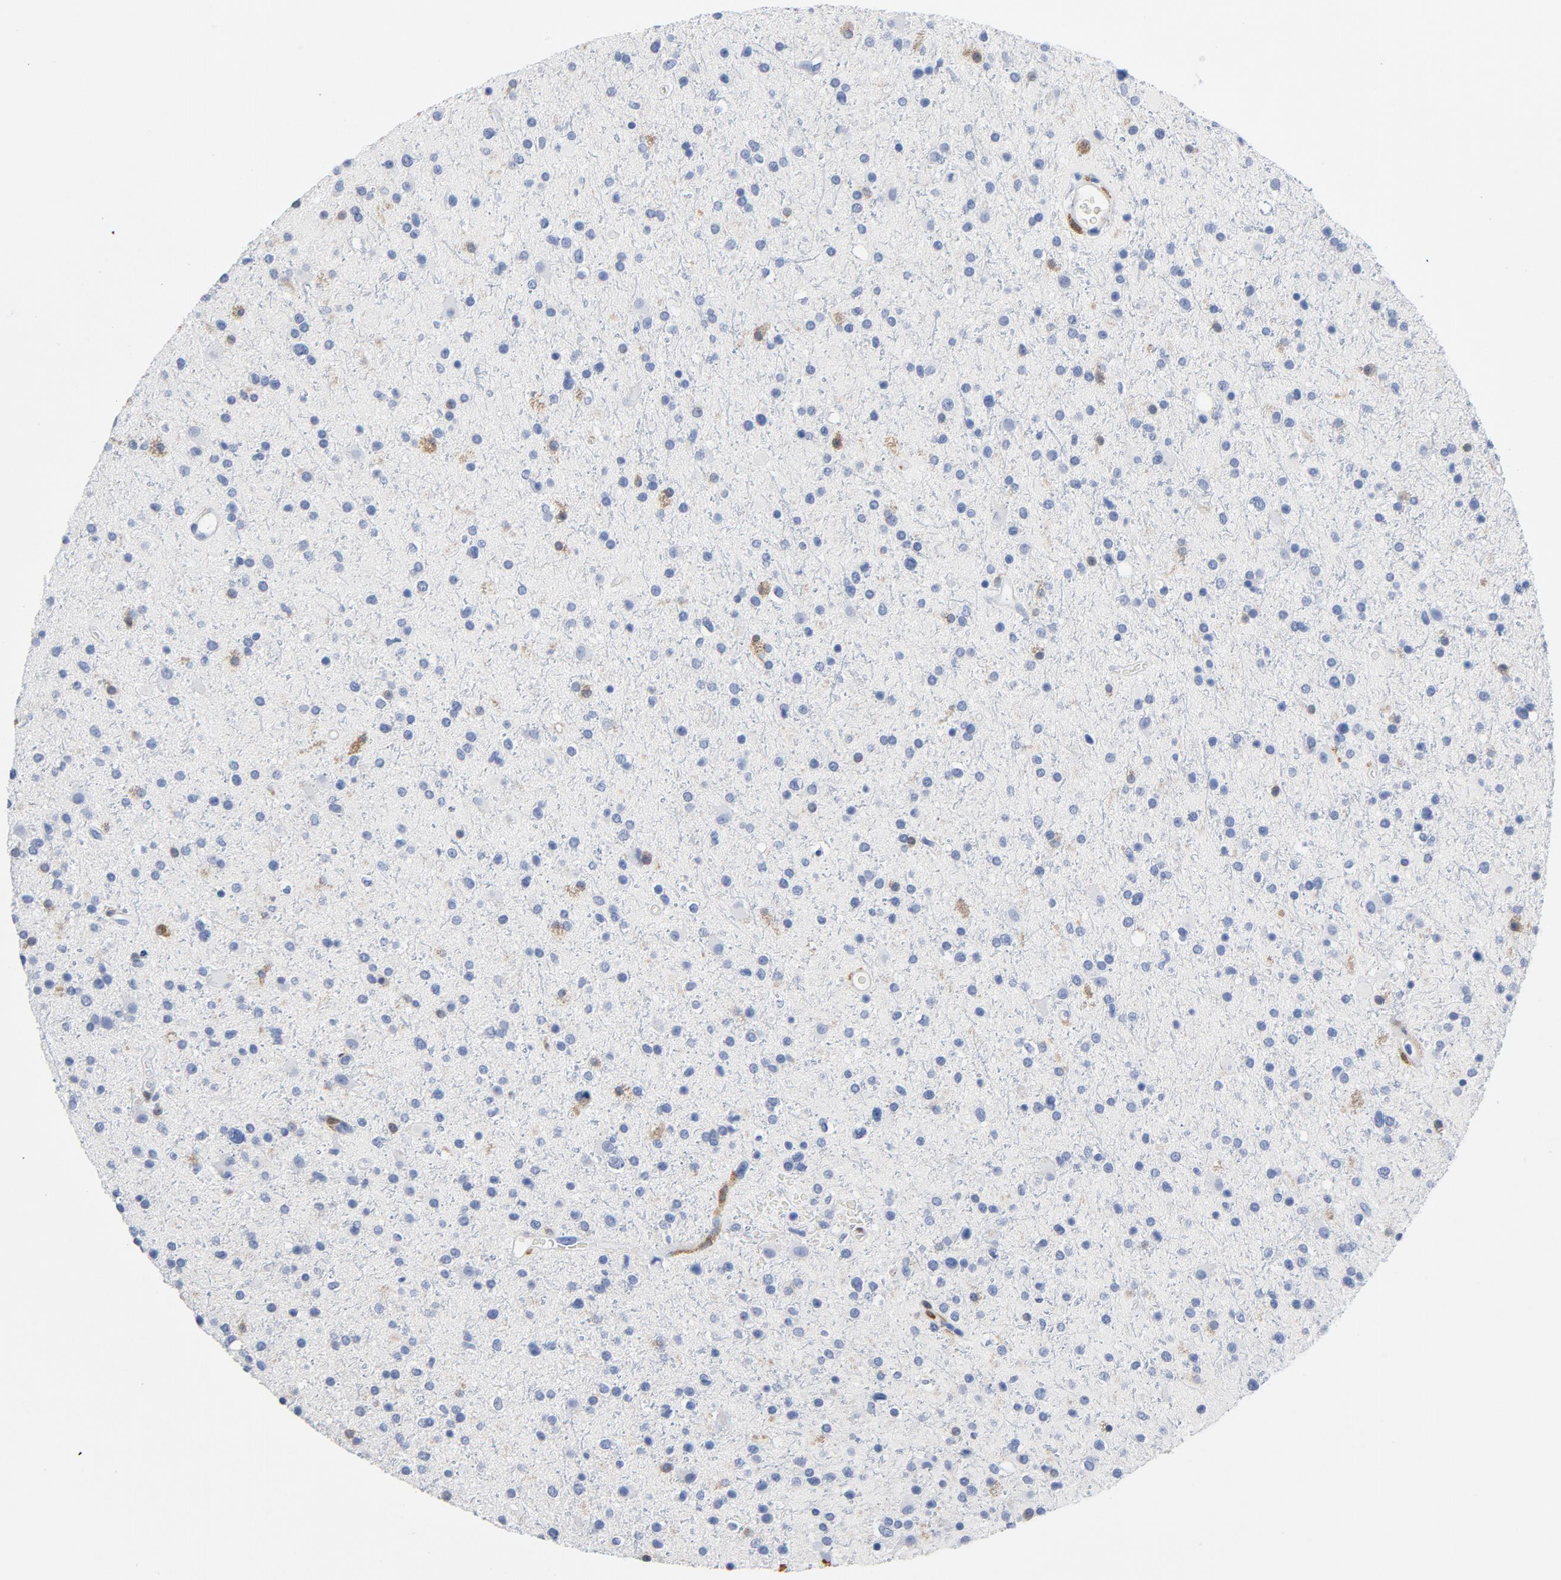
{"staining": {"intensity": "negative", "quantity": "none", "location": "none"}, "tissue": "glioma", "cell_type": "Tumor cells", "image_type": "cancer", "snomed": [{"axis": "morphology", "description": "Glioma, malignant, High grade"}, {"axis": "topography", "description": "Brain"}], "caption": "Human malignant high-grade glioma stained for a protein using immunohistochemistry demonstrates no staining in tumor cells.", "gene": "NCF1", "patient": {"sex": "male", "age": 33}}